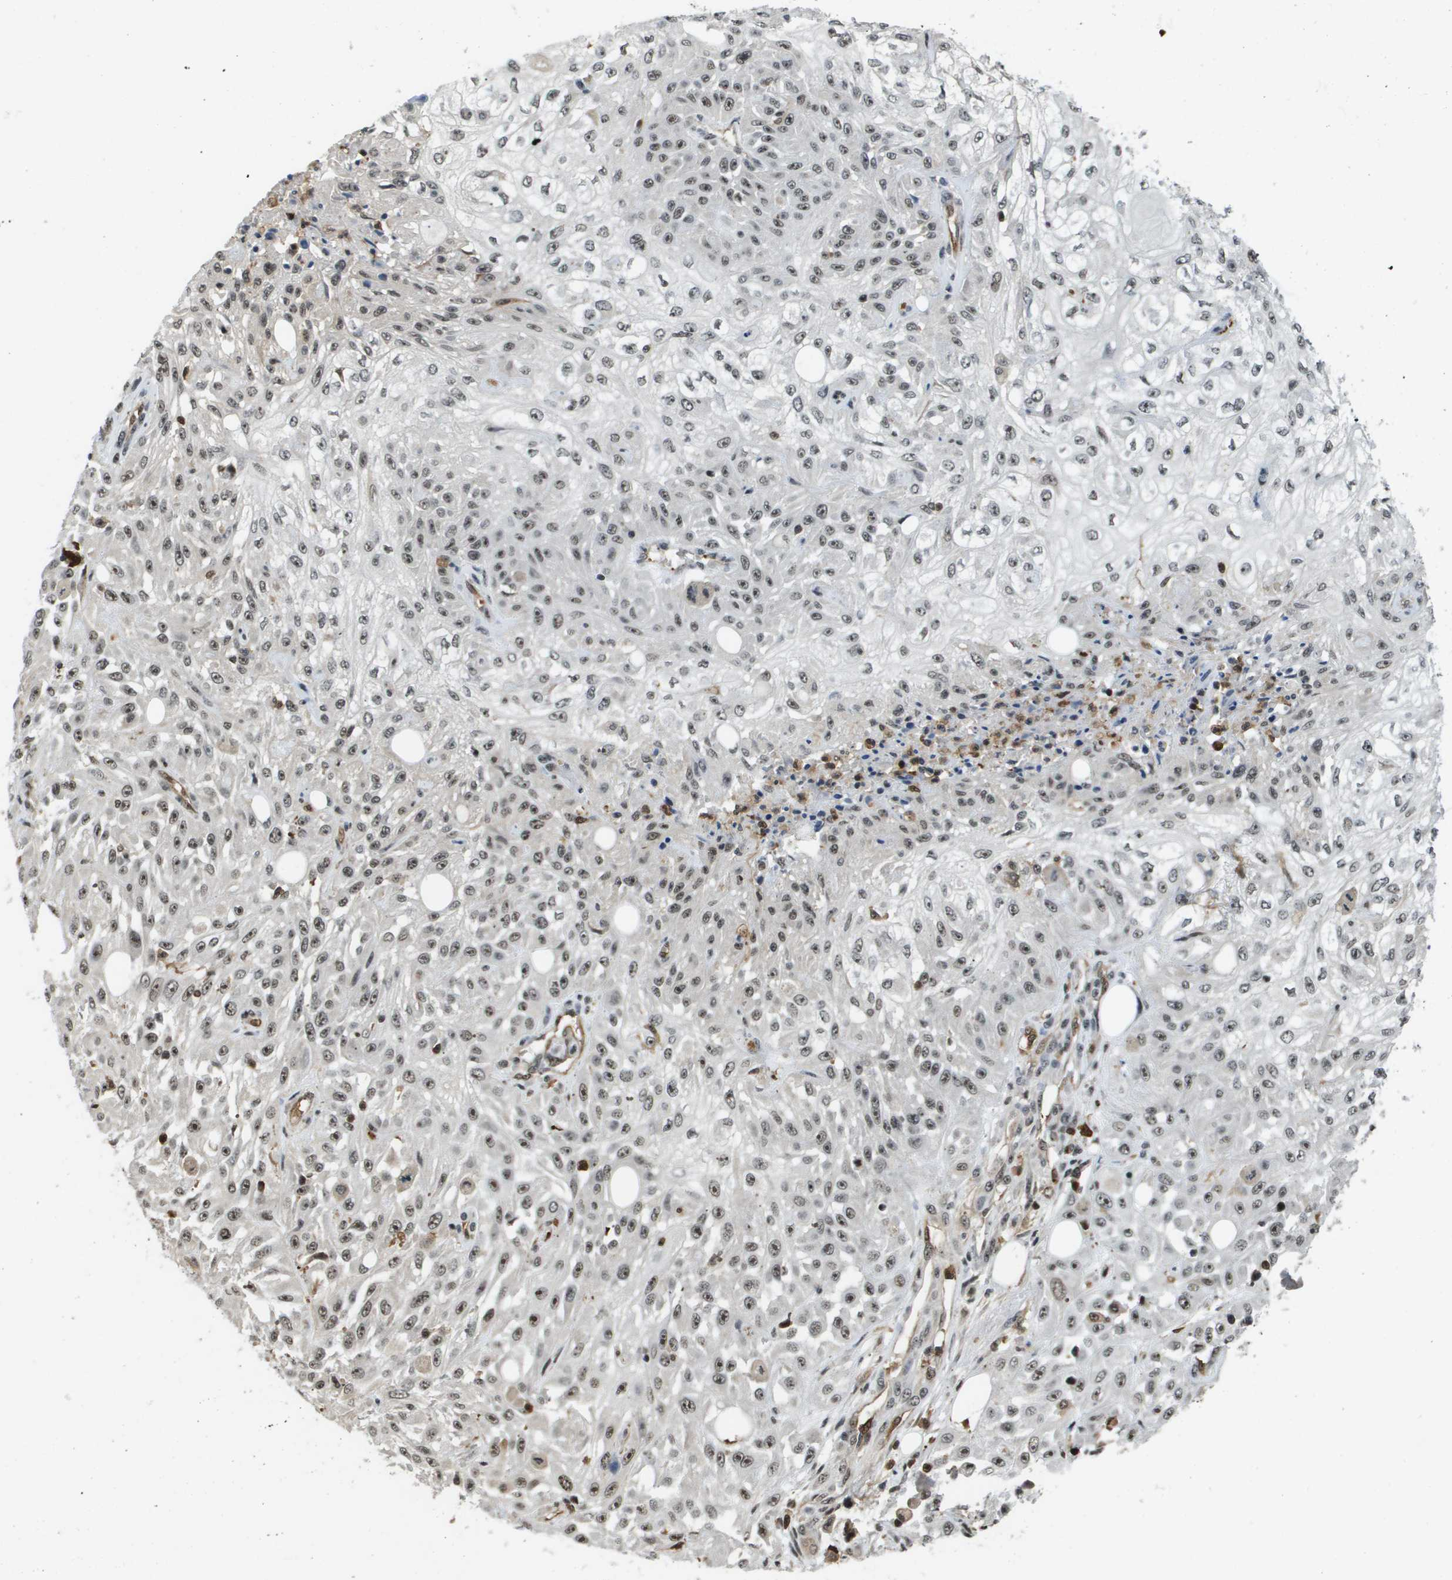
{"staining": {"intensity": "moderate", "quantity": "25%-75%", "location": "nuclear"}, "tissue": "skin cancer", "cell_type": "Tumor cells", "image_type": "cancer", "snomed": [{"axis": "morphology", "description": "Squamous cell carcinoma, NOS"}, {"axis": "morphology", "description": "Squamous cell carcinoma, metastatic, NOS"}, {"axis": "topography", "description": "Skin"}, {"axis": "topography", "description": "Lymph node"}], "caption": "Immunohistochemistry (IHC) histopathology image of human skin cancer (squamous cell carcinoma) stained for a protein (brown), which demonstrates medium levels of moderate nuclear positivity in about 25%-75% of tumor cells.", "gene": "EP400", "patient": {"sex": "male", "age": 75}}